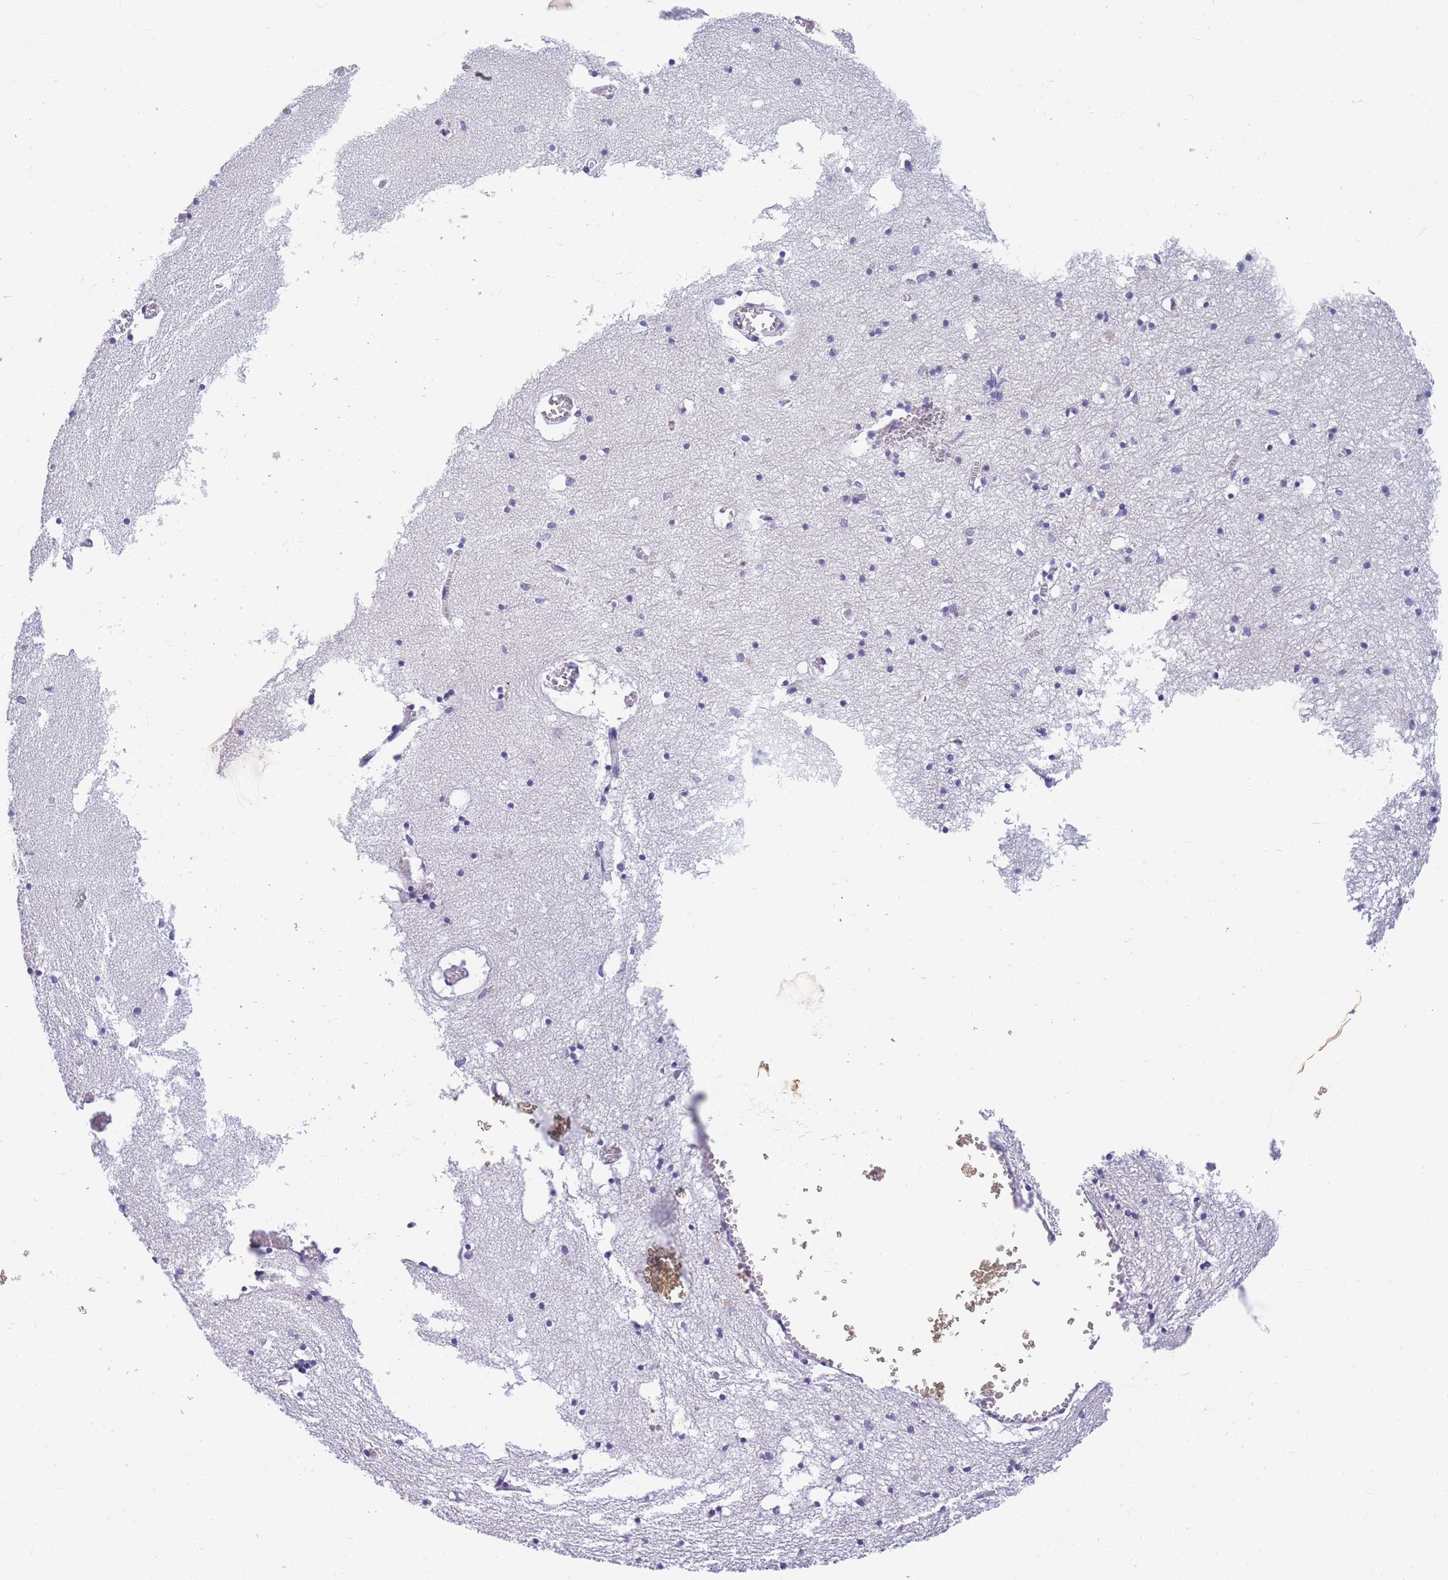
{"staining": {"intensity": "weak", "quantity": "<25%", "location": "cytoplasmic/membranous"}, "tissue": "hippocampus", "cell_type": "Glial cells", "image_type": "normal", "snomed": [{"axis": "morphology", "description": "Normal tissue, NOS"}, {"axis": "topography", "description": "Hippocampus"}], "caption": "This image is of unremarkable hippocampus stained with immunohistochemistry to label a protein in brown with the nuclei are counter-stained blue. There is no expression in glial cells.", "gene": "MRPS11", "patient": {"sex": "male", "age": 70}}